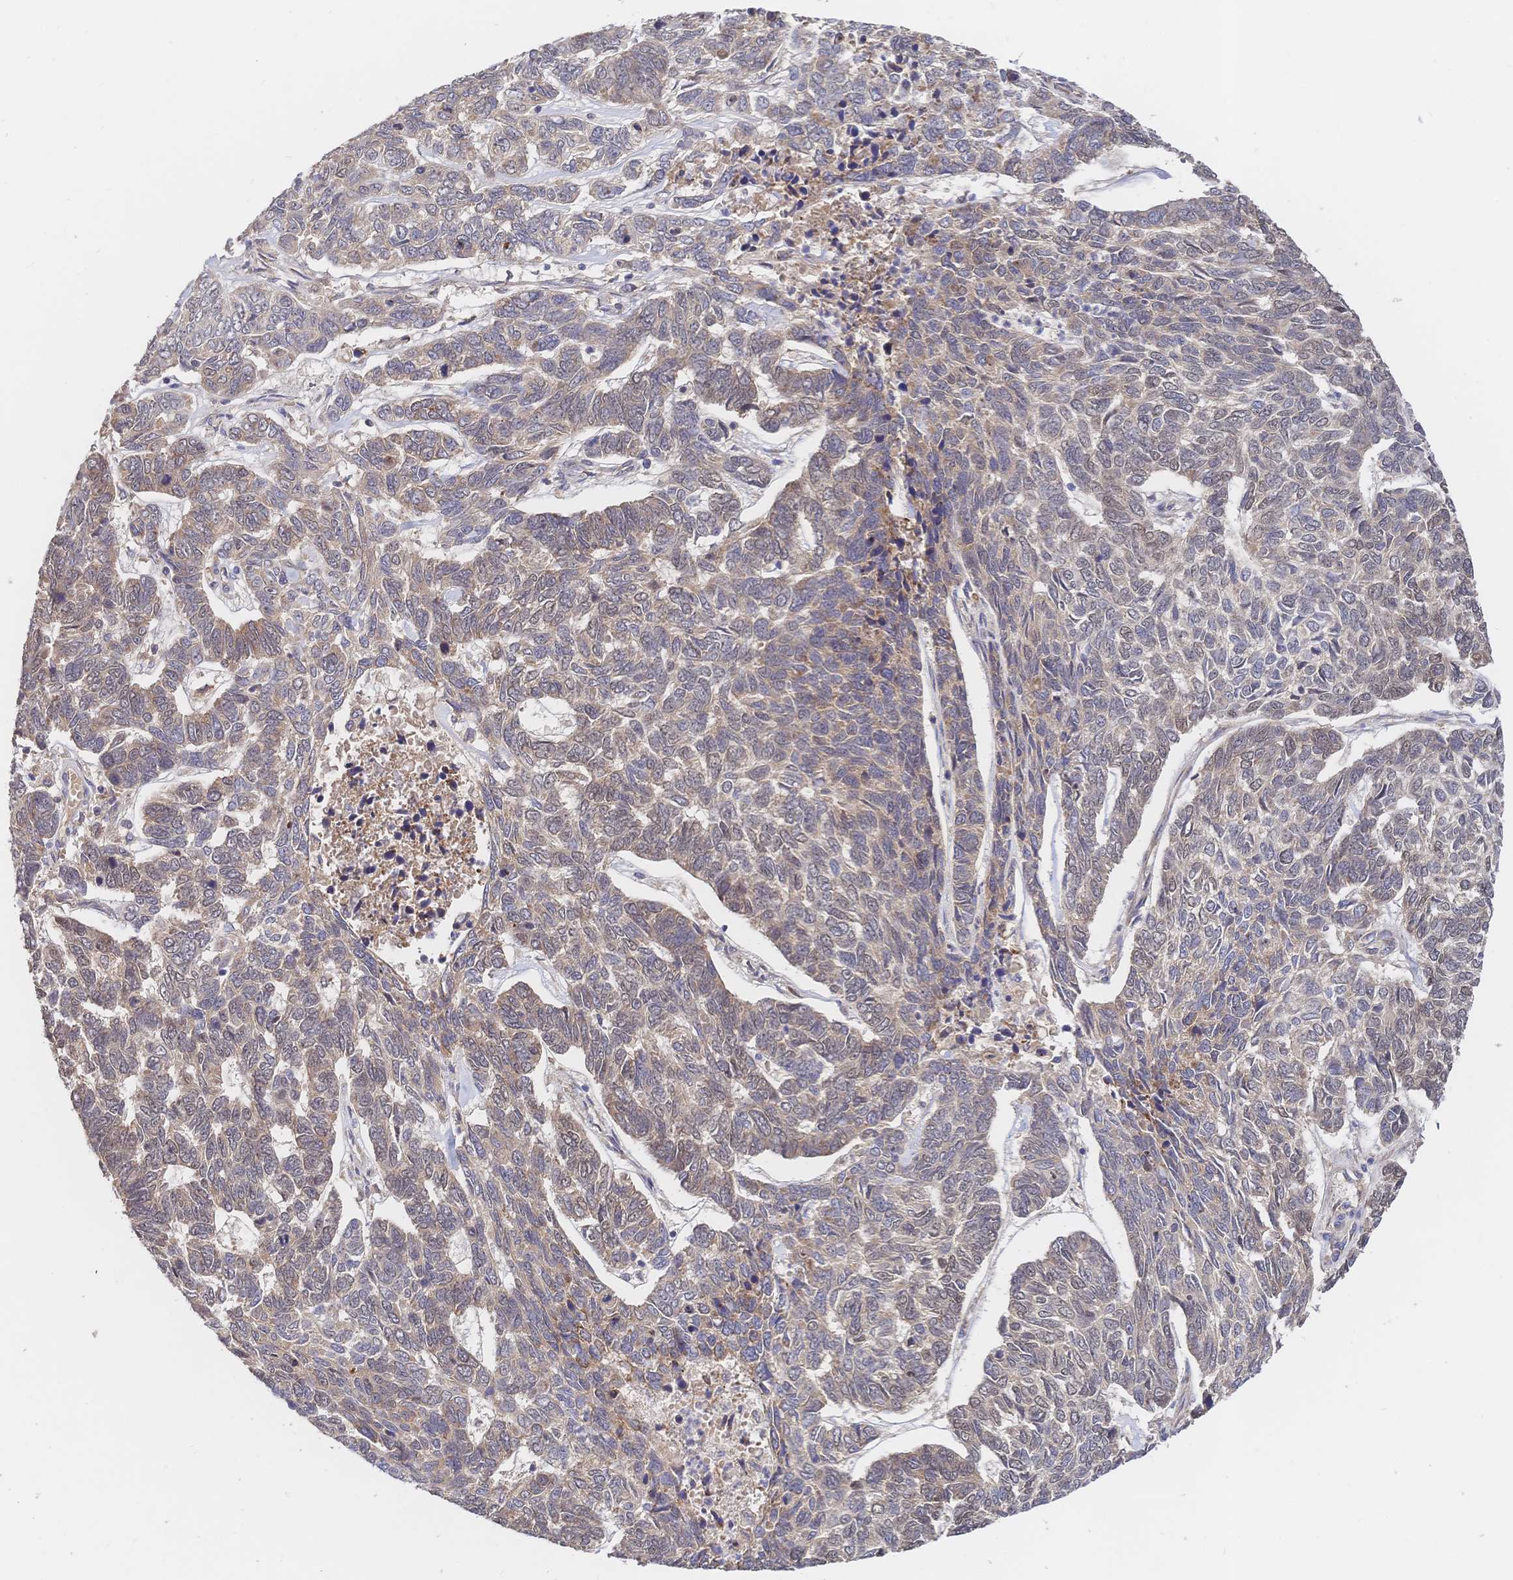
{"staining": {"intensity": "weak", "quantity": "25%-75%", "location": "cytoplasmic/membranous"}, "tissue": "skin cancer", "cell_type": "Tumor cells", "image_type": "cancer", "snomed": [{"axis": "morphology", "description": "Basal cell carcinoma"}, {"axis": "topography", "description": "Skin"}], "caption": "A brown stain shows weak cytoplasmic/membranous staining of a protein in human skin basal cell carcinoma tumor cells.", "gene": "LMO4", "patient": {"sex": "female", "age": 65}}